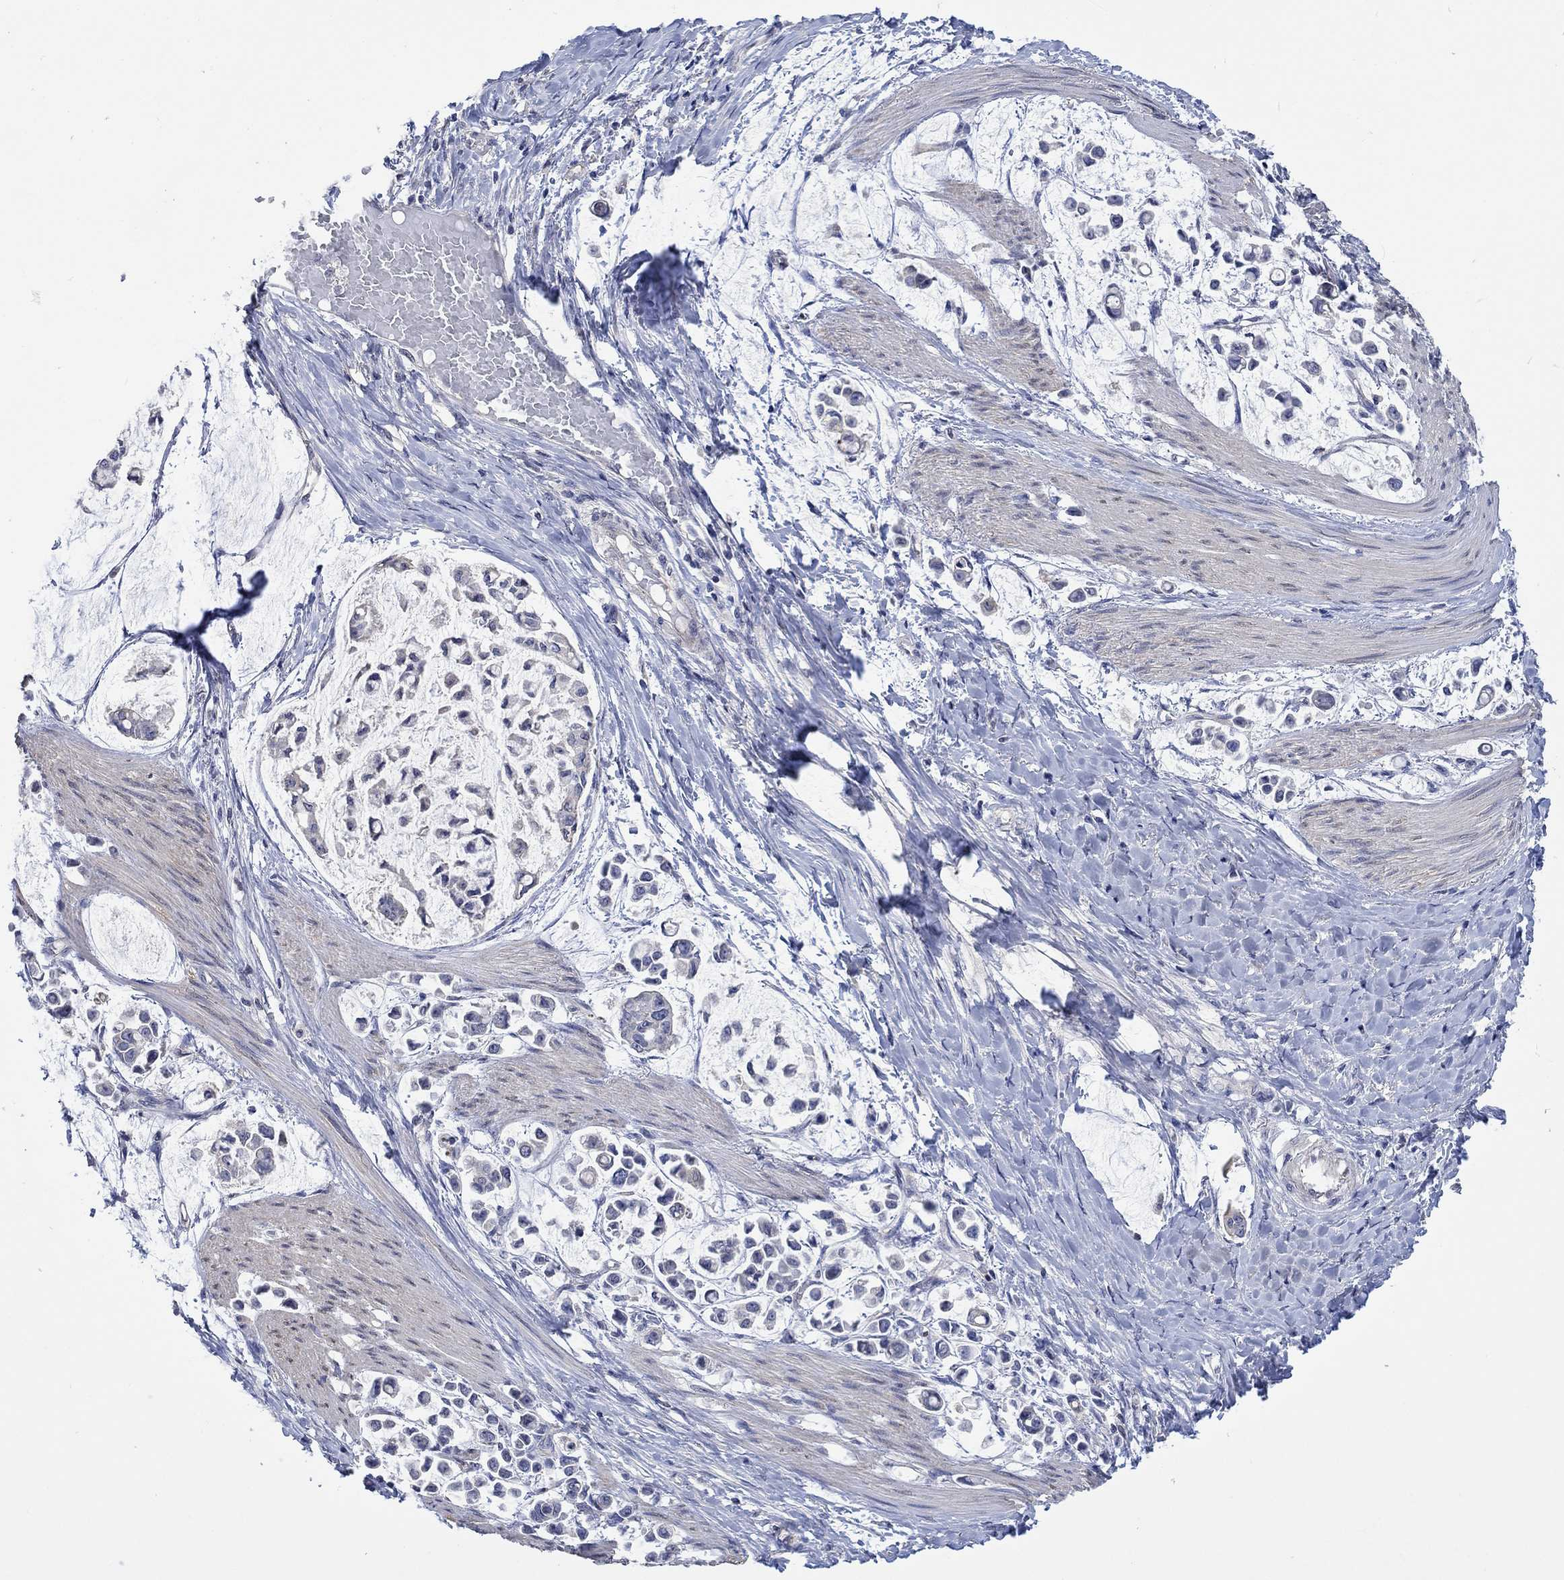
{"staining": {"intensity": "negative", "quantity": "none", "location": "none"}, "tissue": "stomach cancer", "cell_type": "Tumor cells", "image_type": "cancer", "snomed": [{"axis": "morphology", "description": "Adenocarcinoma, NOS"}, {"axis": "topography", "description": "Stomach"}], "caption": "This is an IHC photomicrograph of adenocarcinoma (stomach). There is no staining in tumor cells.", "gene": "AGRP", "patient": {"sex": "male", "age": 82}}